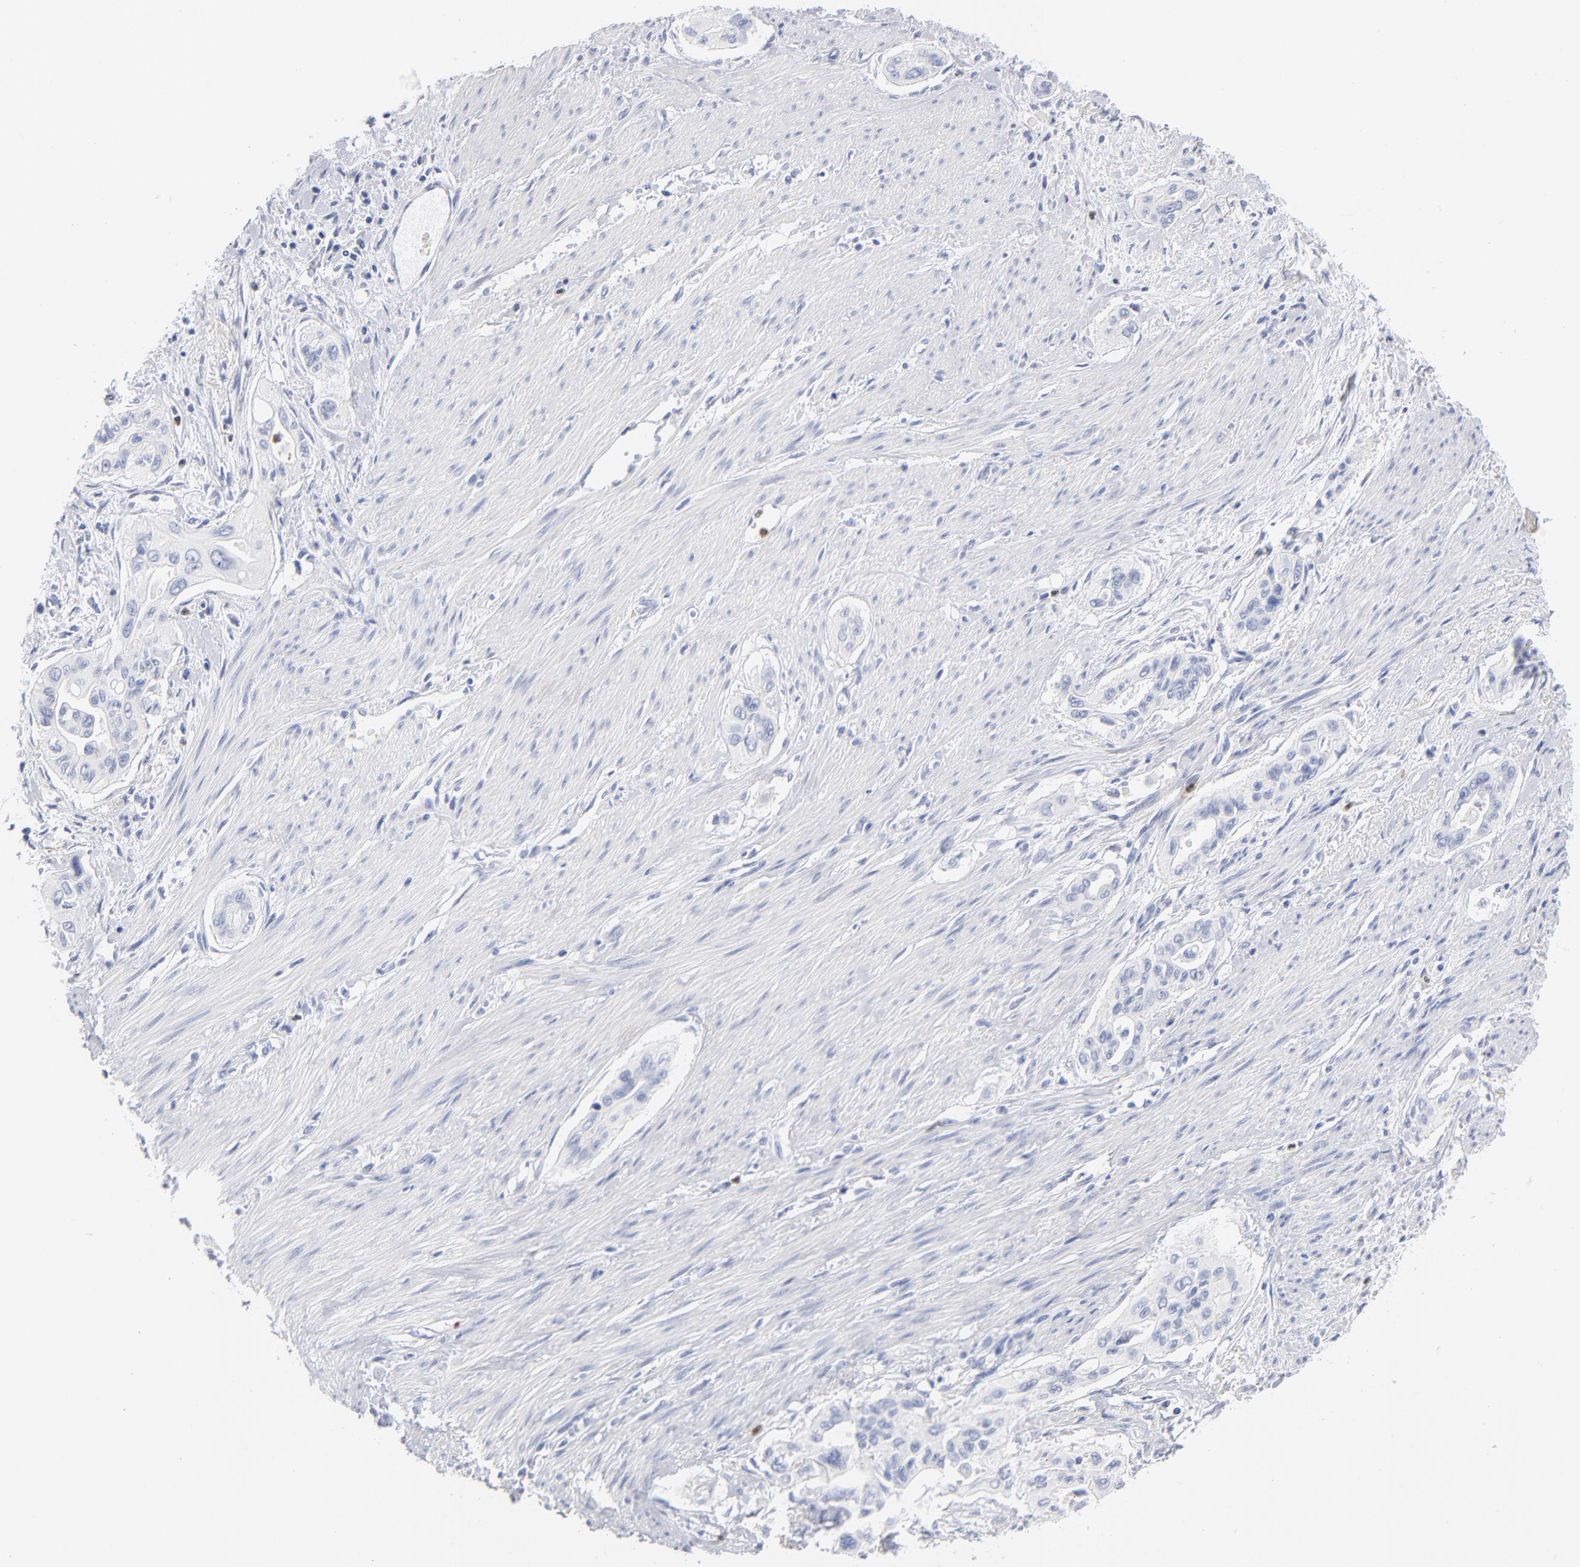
{"staining": {"intensity": "negative", "quantity": "none", "location": "none"}, "tissue": "pancreatic cancer", "cell_type": "Tumor cells", "image_type": "cancer", "snomed": [{"axis": "morphology", "description": "Adenocarcinoma, NOS"}, {"axis": "topography", "description": "Pancreas"}], "caption": "A high-resolution photomicrograph shows immunohistochemistry staining of pancreatic adenocarcinoma, which demonstrates no significant staining in tumor cells.", "gene": "ARG1", "patient": {"sex": "male", "age": 77}}